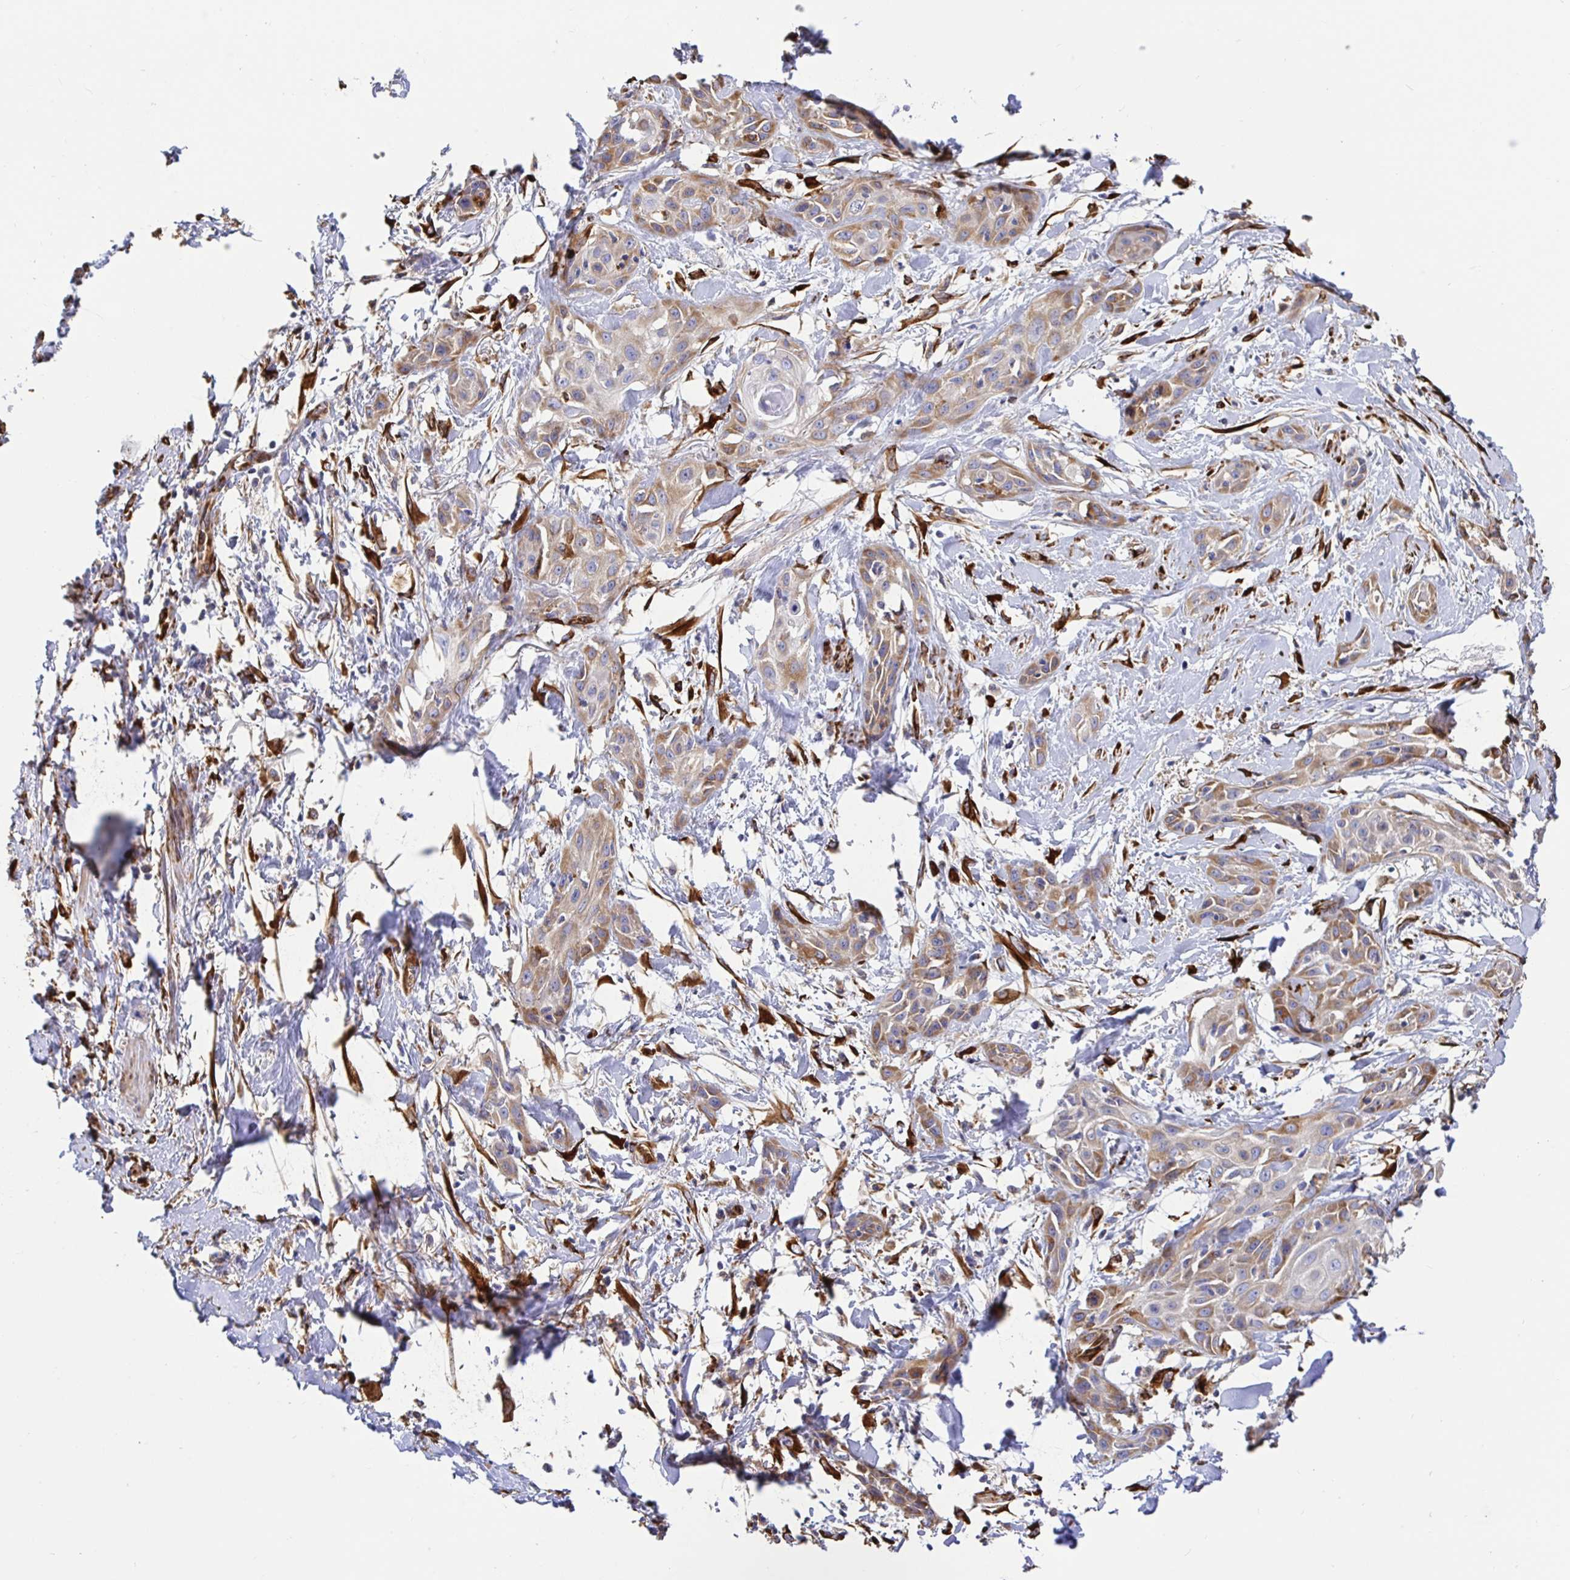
{"staining": {"intensity": "moderate", "quantity": "25%-75%", "location": "cytoplasmic/membranous"}, "tissue": "skin cancer", "cell_type": "Tumor cells", "image_type": "cancer", "snomed": [{"axis": "morphology", "description": "Squamous cell carcinoma, NOS"}, {"axis": "topography", "description": "Skin"}, {"axis": "topography", "description": "Anal"}], "caption": "Immunohistochemistry photomicrograph of neoplastic tissue: skin cancer stained using IHC displays medium levels of moderate protein expression localized specifically in the cytoplasmic/membranous of tumor cells, appearing as a cytoplasmic/membranous brown color.", "gene": "MAOA", "patient": {"sex": "male", "age": 64}}